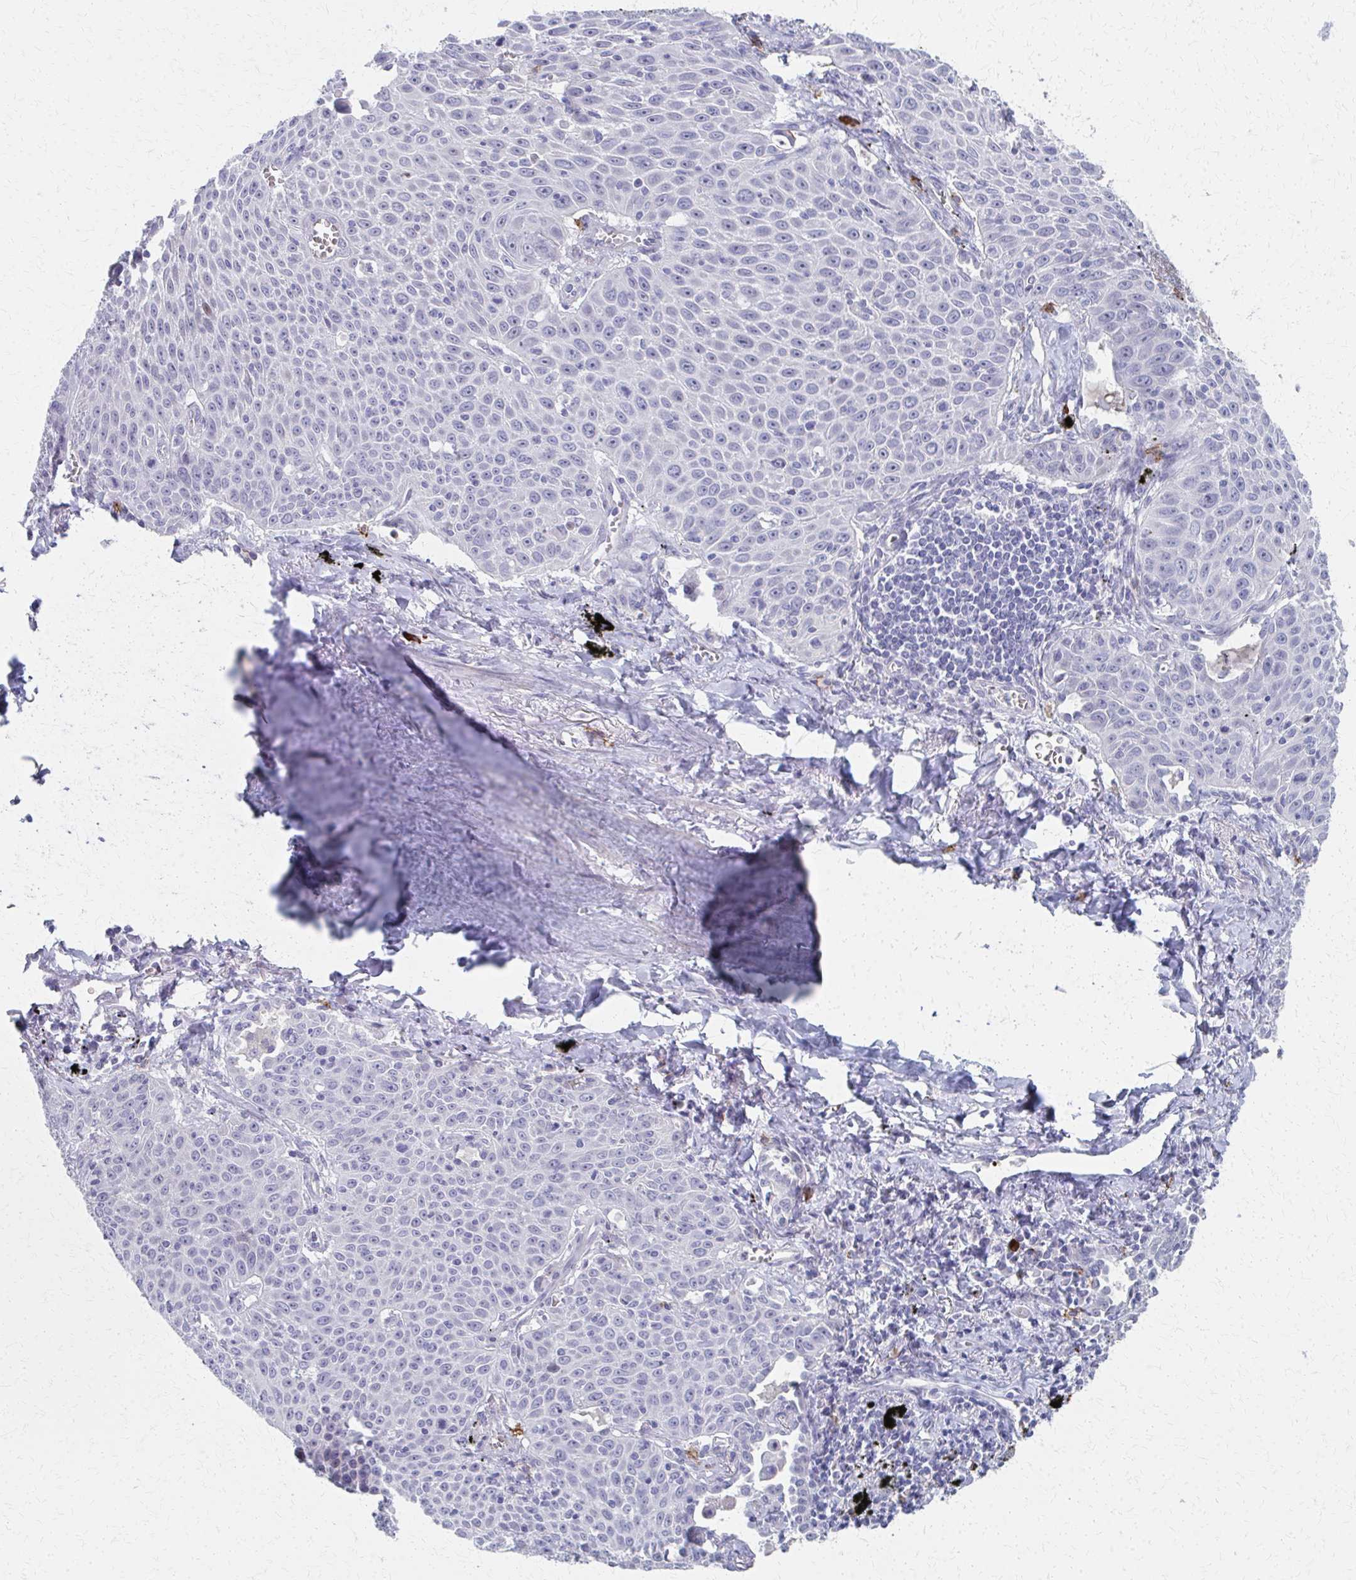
{"staining": {"intensity": "negative", "quantity": "none", "location": "none"}, "tissue": "lung cancer", "cell_type": "Tumor cells", "image_type": "cancer", "snomed": [{"axis": "morphology", "description": "Squamous cell carcinoma, NOS"}, {"axis": "morphology", "description": "Squamous cell carcinoma, metastatic, NOS"}, {"axis": "topography", "description": "Lymph node"}, {"axis": "topography", "description": "Lung"}], "caption": "There is no significant positivity in tumor cells of metastatic squamous cell carcinoma (lung).", "gene": "MS4A2", "patient": {"sex": "female", "age": 62}}